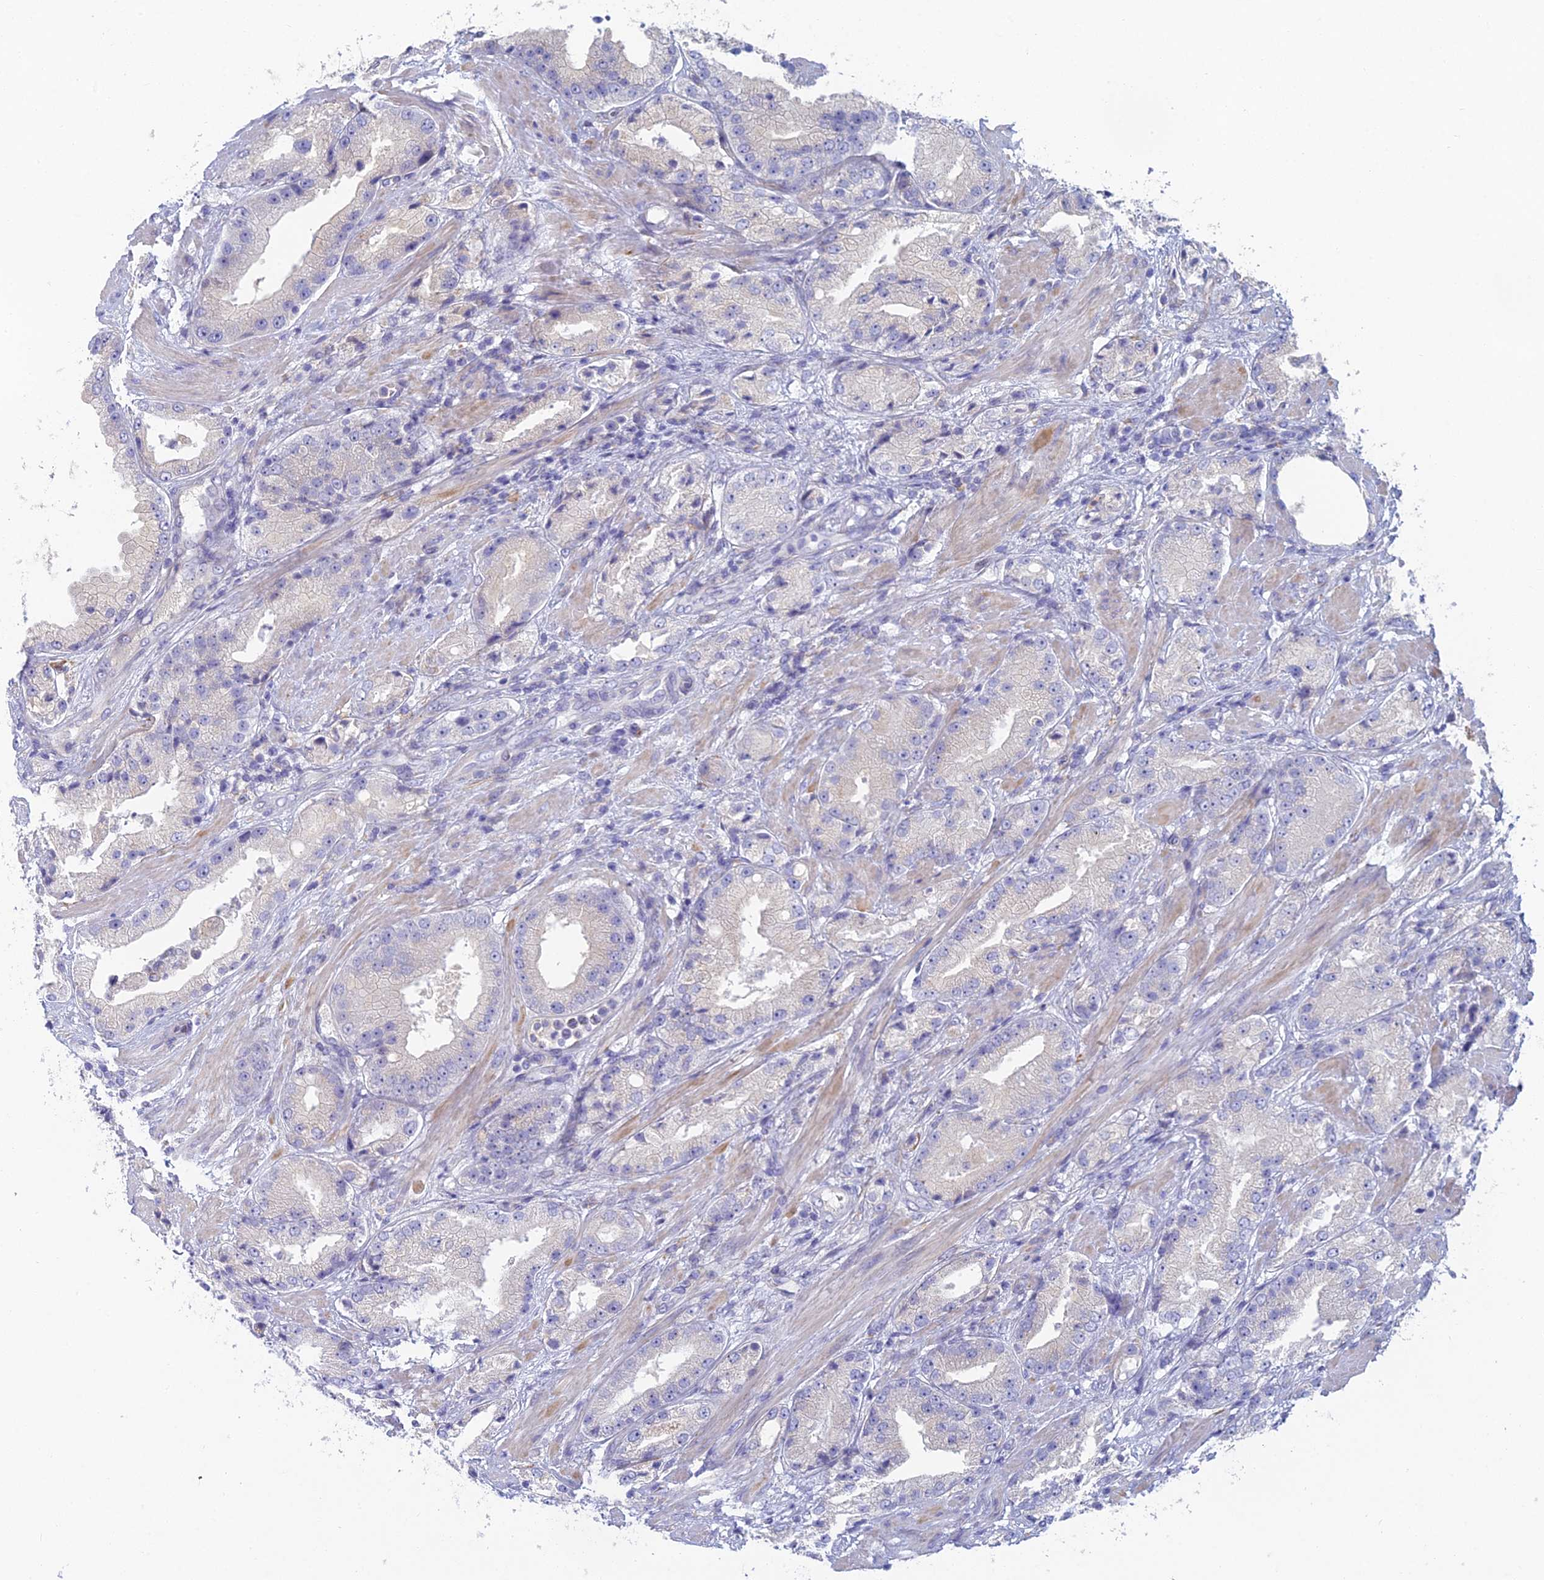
{"staining": {"intensity": "negative", "quantity": "none", "location": "none"}, "tissue": "prostate cancer", "cell_type": "Tumor cells", "image_type": "cancer", "snomed": [{"axis": "morphology", "description": "Adenocarcinoma, Low grade"}, {"axis": "topography", "description": "Prostate"}], "caption": "A micrograph of human adenocarcinoma (low-grade) (prostate) is negative for staining in tumor cells.", "gene": "FERD3L", "patient": {"sex": "male", "age": 67}}